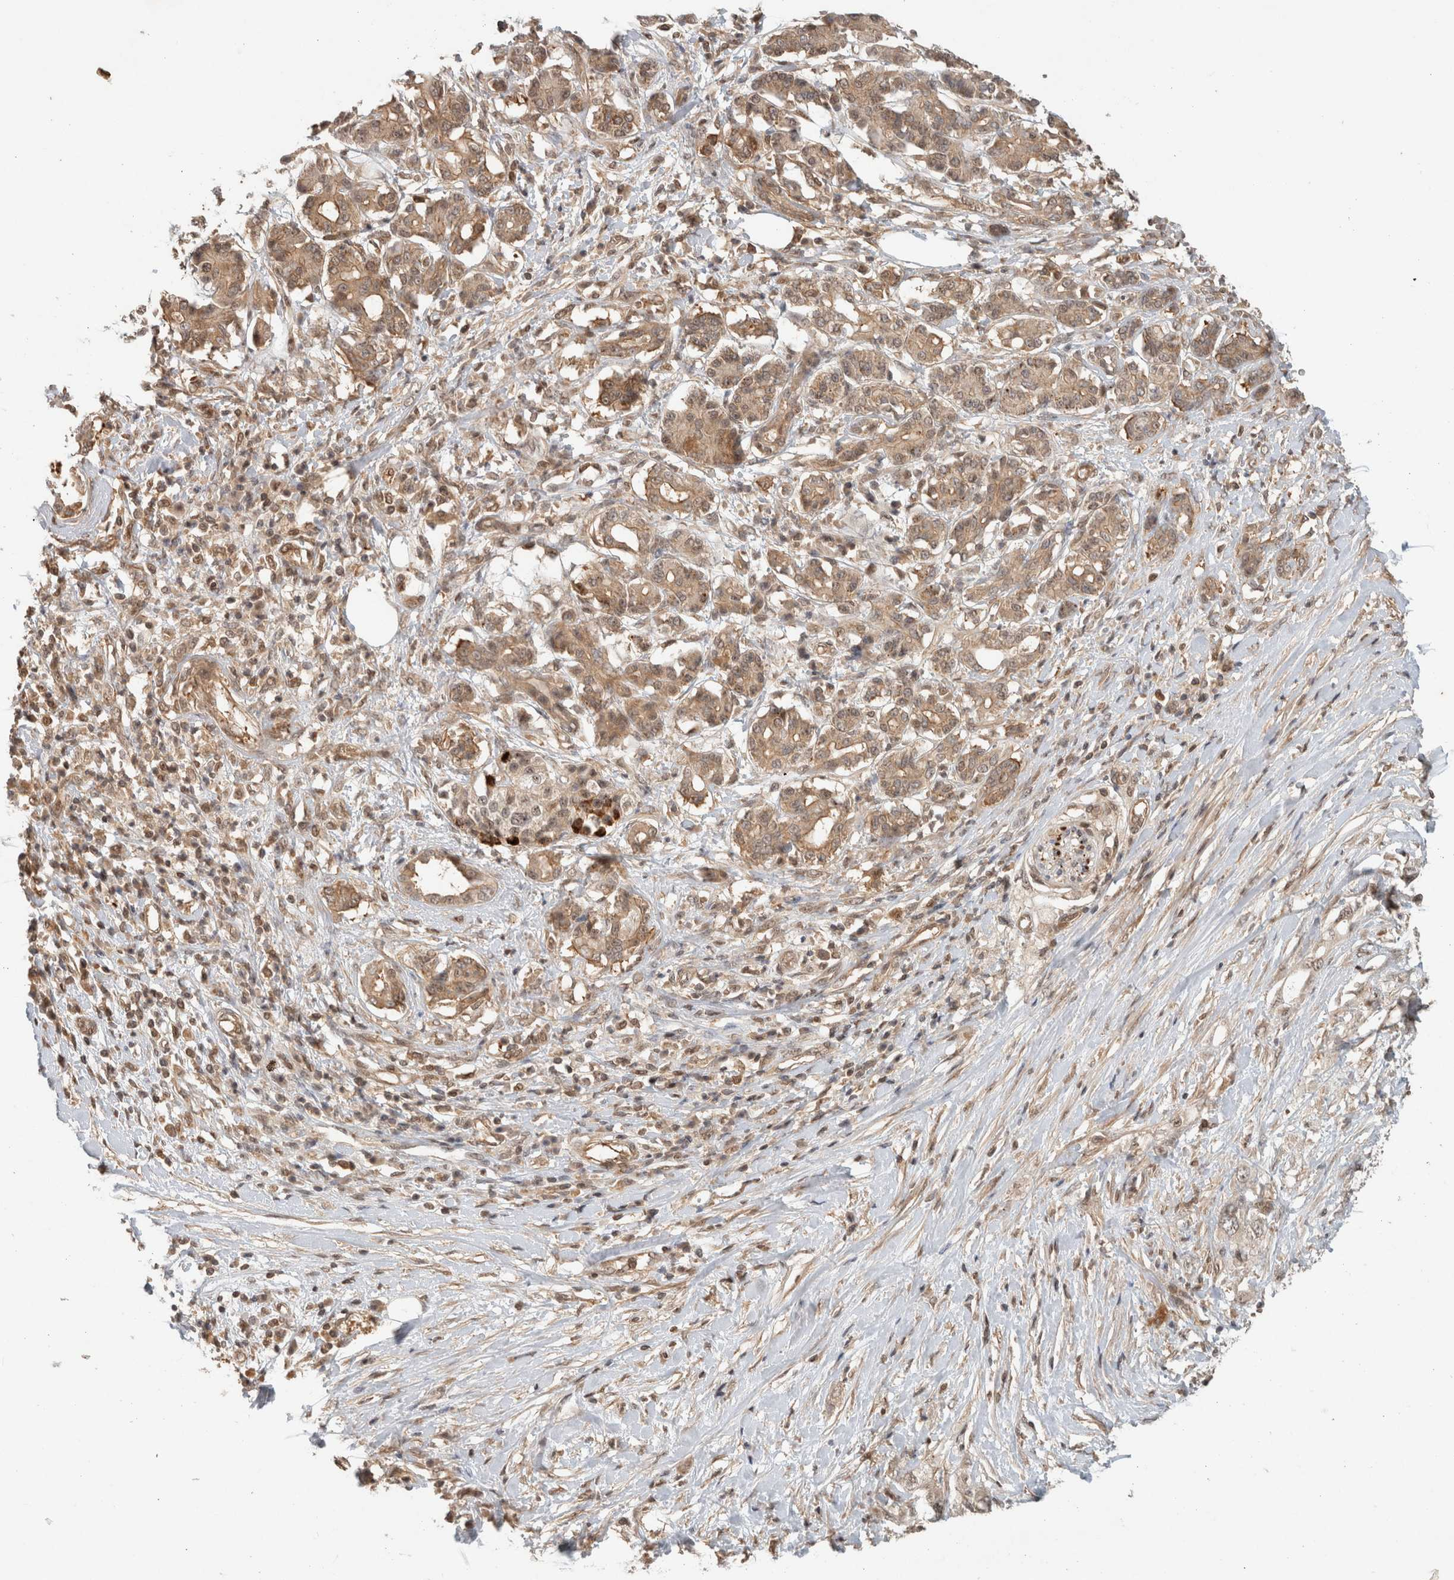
{"staining": {"intensity": "moderate", "quantity": ">75%", "location": "cytoplasmic/membranous"}, "tissue": "pancreatic cancer", "cell_type": "Tumor cells", "image_type": "cancer", "snomed": [{"axis": "morphology", "description": "Adenocarcinoma, NOS"}, {"axis": "topography", "description": "Pancreas"}], "caption": "Pancreatic adenocarcinoma stained with IHC reveals moderate cytoplasmic/membranous staining in about >75% of tumor cells.", "gene": "CAAP1", "patient": {"sex": "female", "age": 56}}